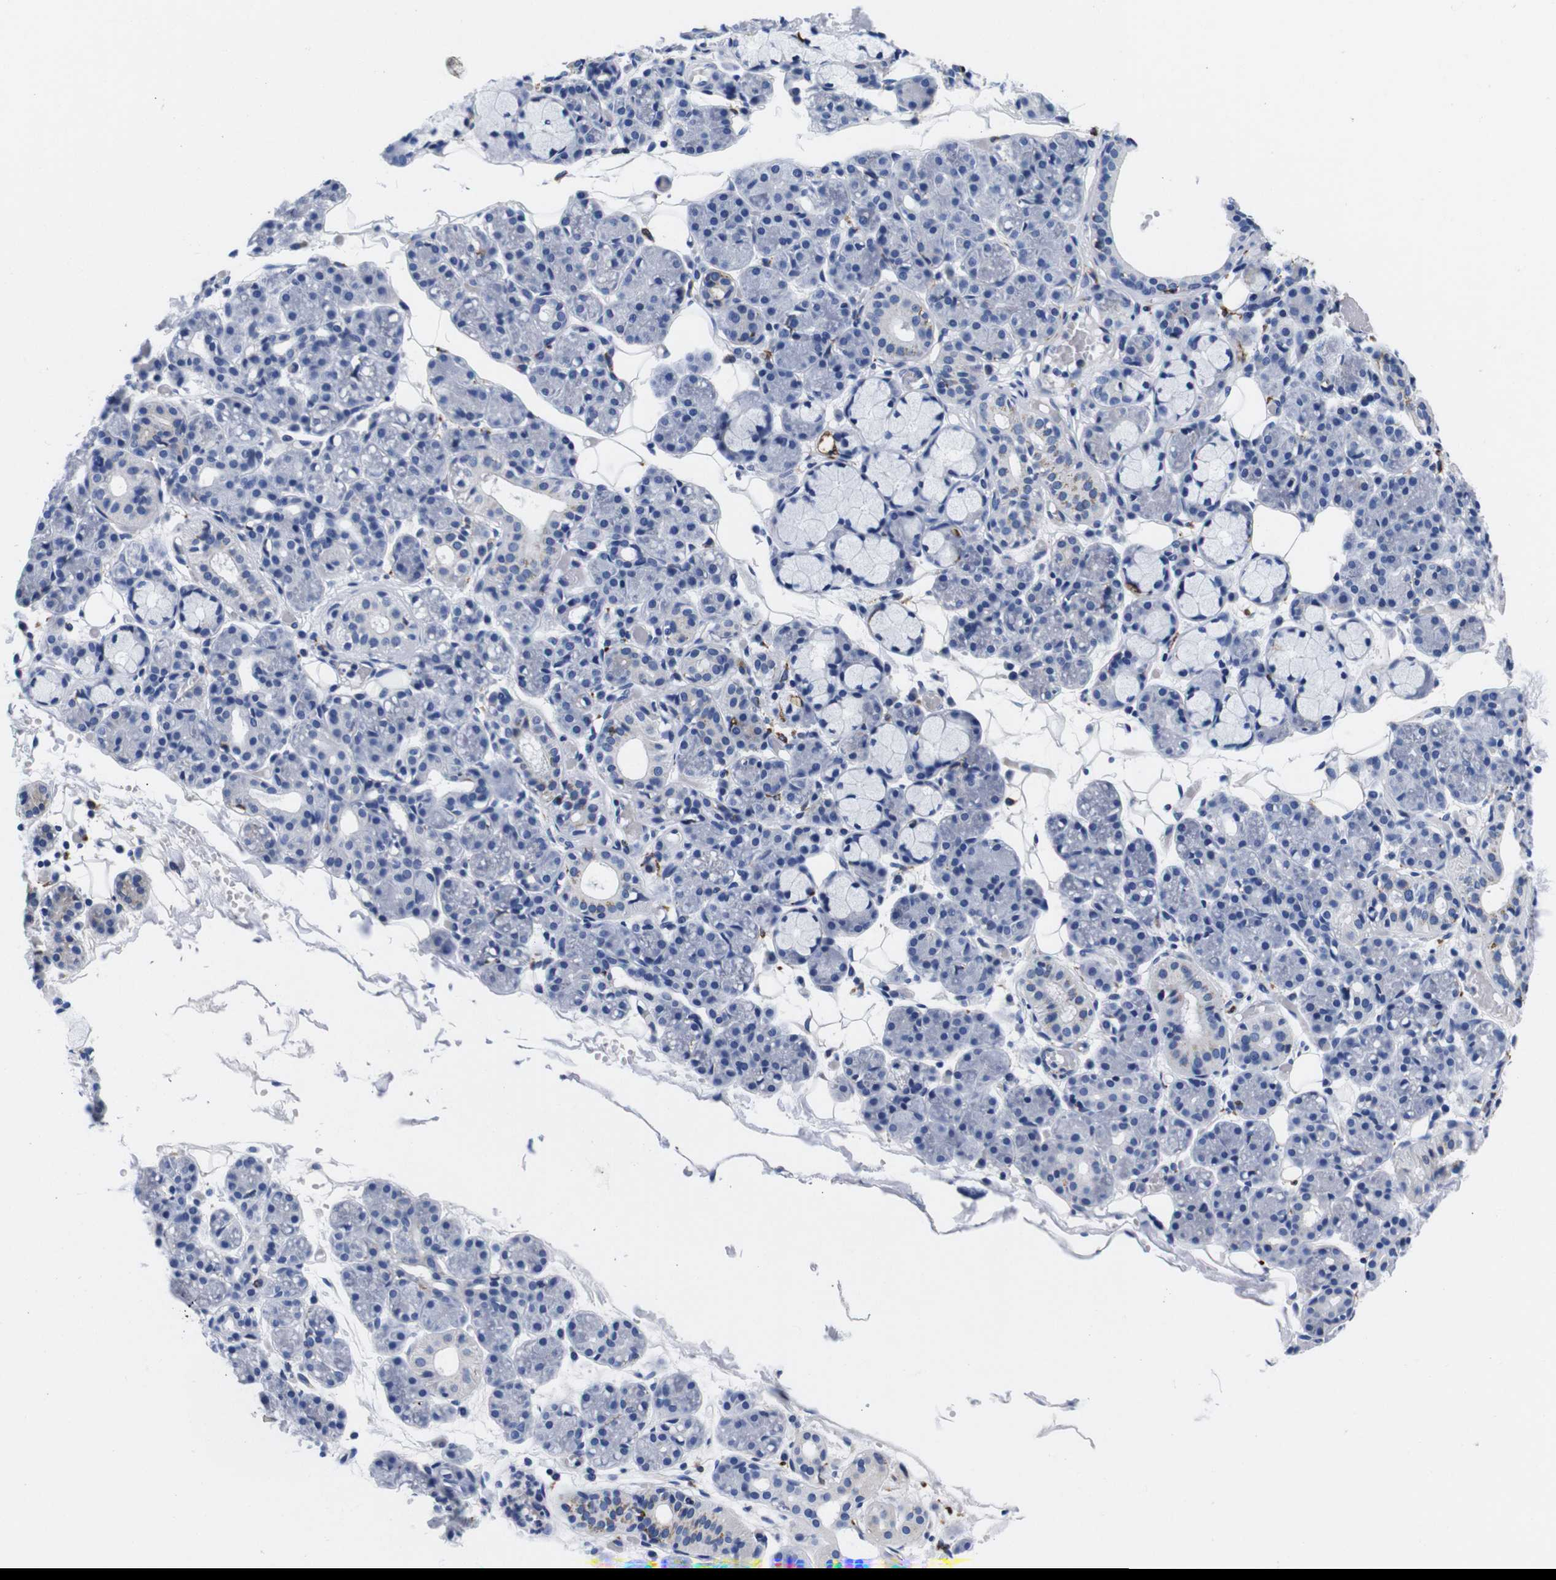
{"staining": {"intensity": "negative", "quantity": "none", "location": "none"}, "tissue": "salivary gland", "cell_type": "Glandular cells", "image_type": "normal", "snomed": [{"axis": "morphology", "description": "Normal tissue, NOS"}, {"axis": "topography", "description": "Salivary gland"}], "caption": "A high-resolution histopathology image shows IHC staining of normal salivary gland, which shows no significant positivity in glandular cells. (DAB (3,3'-diaminobenzidine) immunohistochemistry, high magnification).", "gene": "ENSG00000248993", "patient": {"sex": "male", "age": 63}}